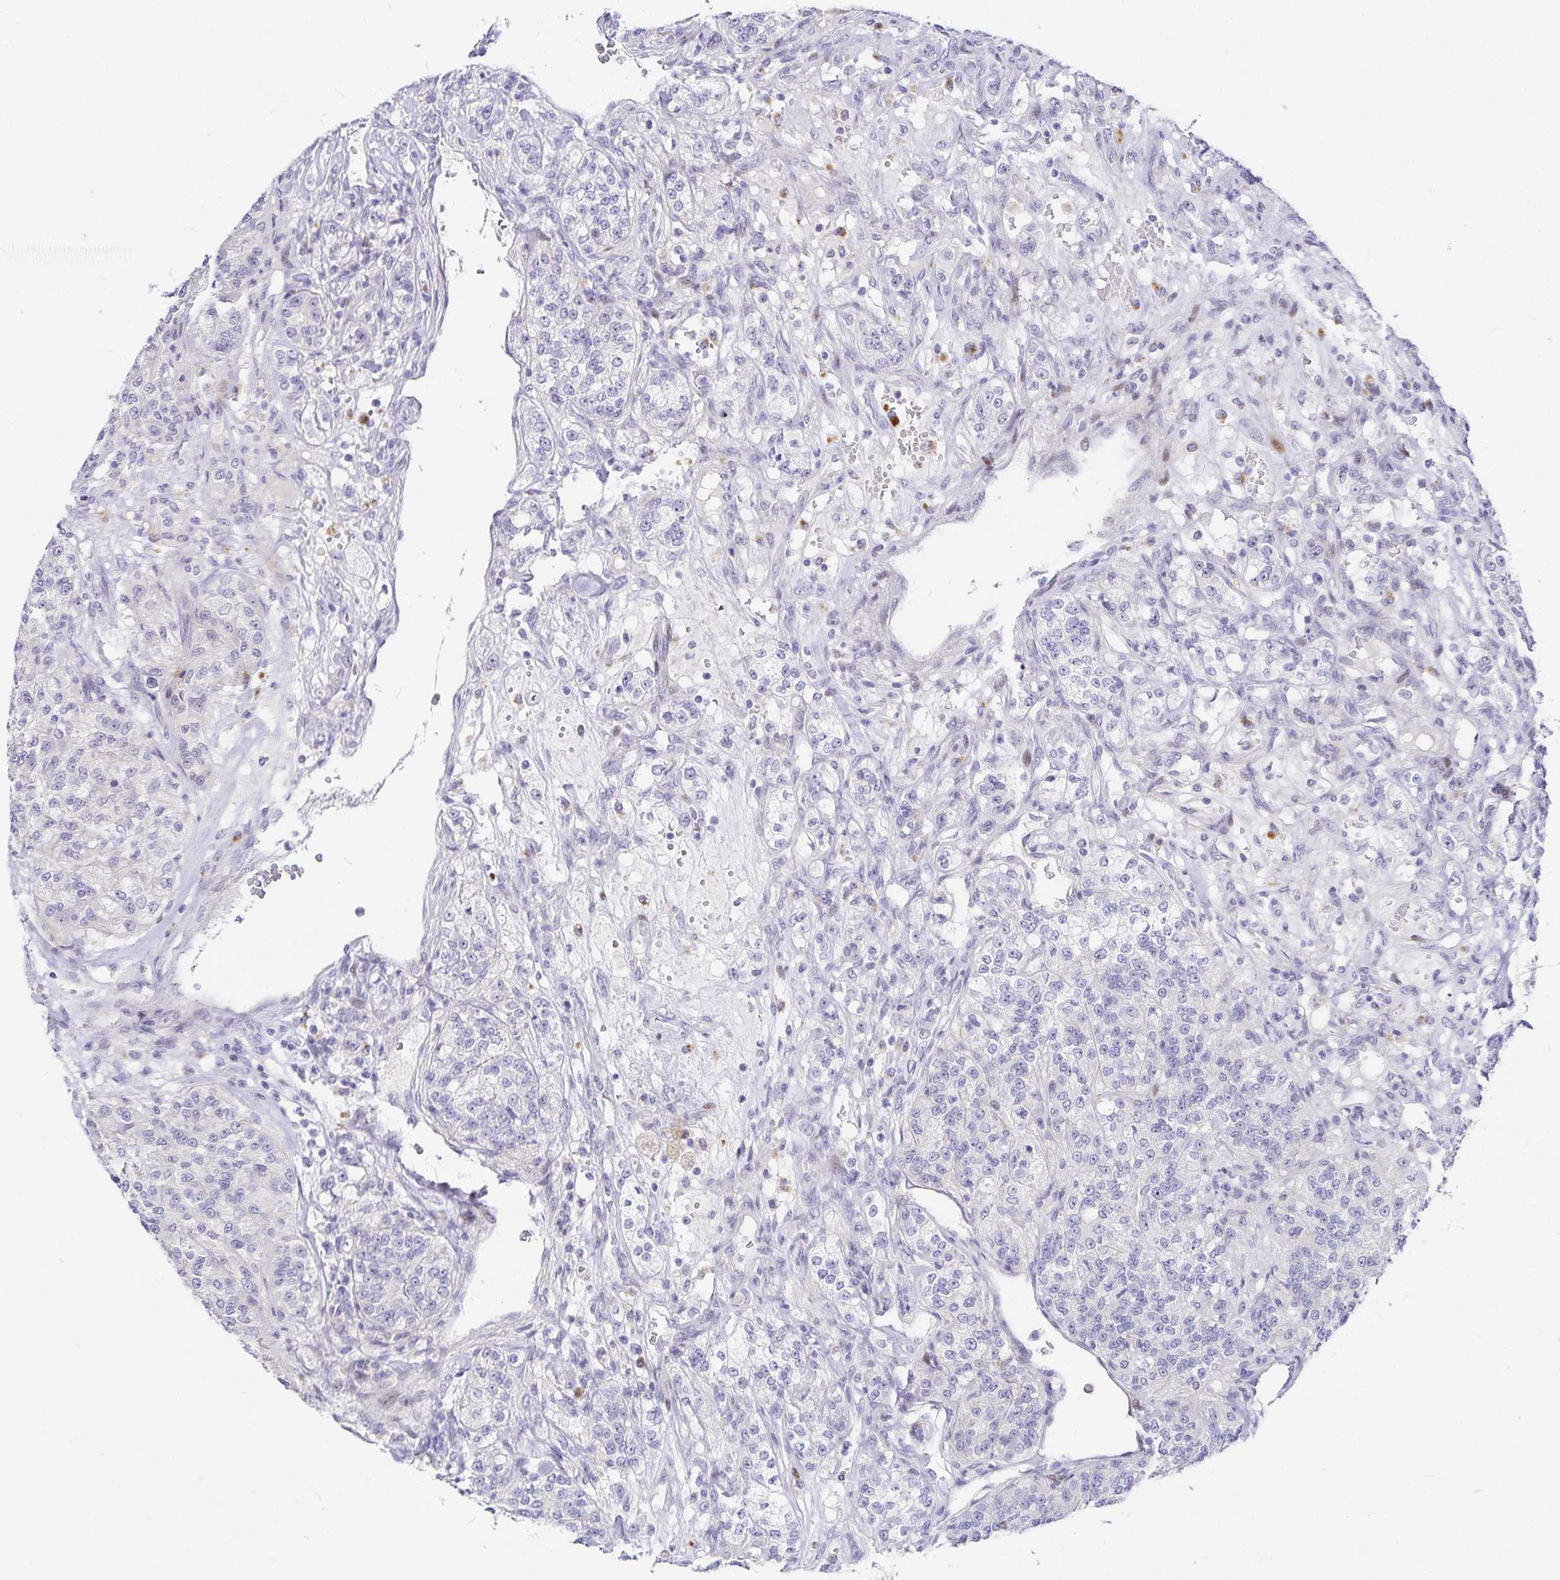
{"staining": {"intensity": "negative", "quantity": "none", "location": "none"}, "tissue": "renal cancer", "cell_type": "Tumor cells", "image_type": "cancer", "snomed": [{"axis": "morphology", "description": "Adenocarcinoma, NOS"}, {"axis": "topography", "description": "Kidney"}], "caption": "IHC image of neoplastic tissue: human renal cancer stained with DAB shows no significant protein staining in tumor cells.", "gene": "KBTBD13", "patient": {"sex": "female", "age": 63}}